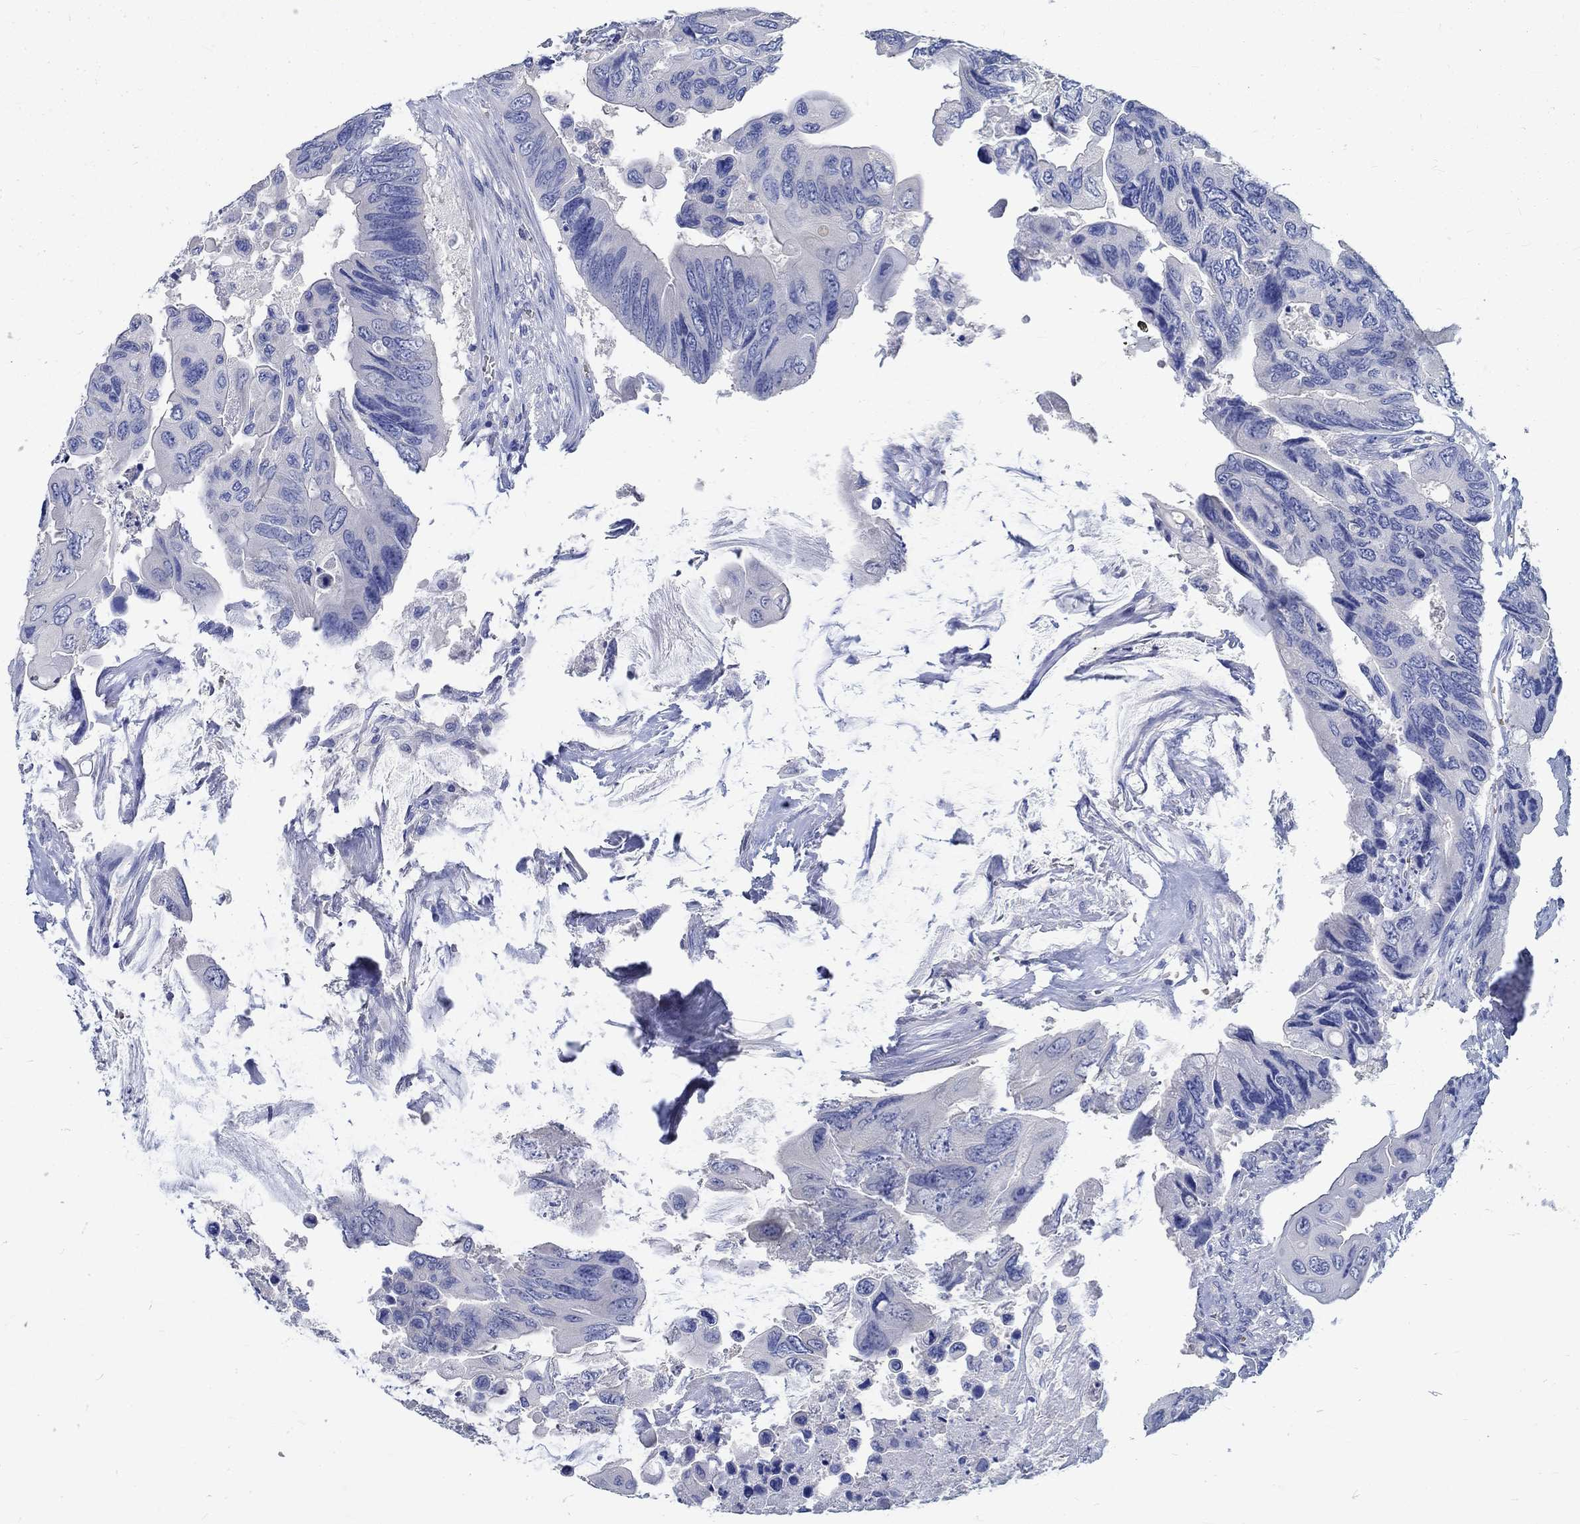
{"staining": {"intensity": "negative", "quantity": "none", "location": "none"}, "tissue": "colorectal cancer", "cell_type": "Tumor cells", "image_type": "cancer", "snomed": [{"axis": "morphology", "description": "Adenocarcinoma, NOS"}, {"axis": "topography", "description": "Rectum"}], "caption": "Protein analysis of adenocarcinoma (colorectal) demonstrates no significant expression in tumor cells.", "gene": "KCNA1", "patient": {"sex": "male", "age": 63}}